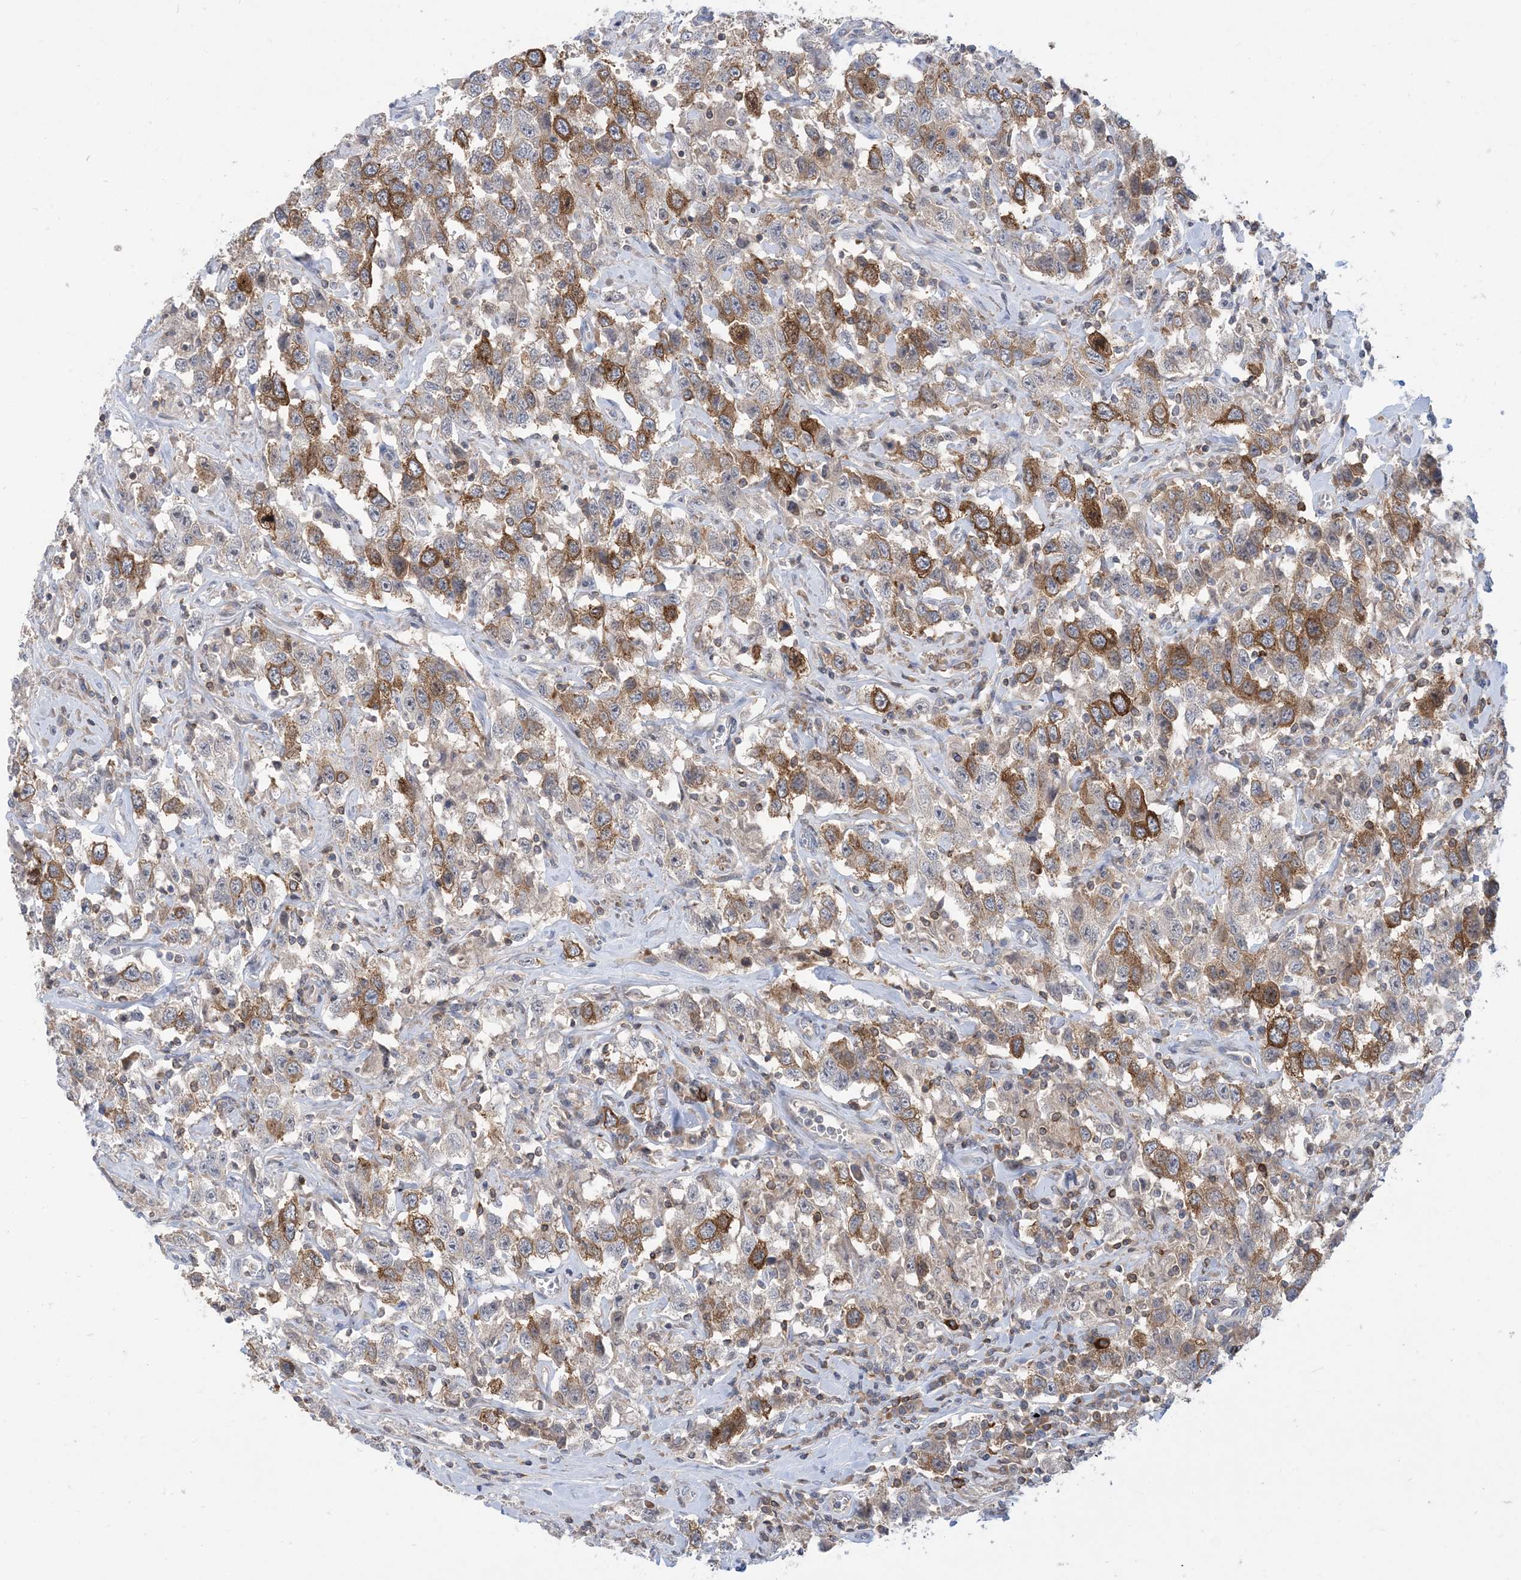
{"staining": {"intensity": "moderate", "quantity": ">75%", "location": "cytoplasmic/membranous"}, "tissue": "testis cancer", "cell_type": "Tumor cells", "image_type": "cancer", "snomed": [{"axis": "morphology", "description": "Seminoma, NOS"}, {"axis": "topography", "description": "Testis"}], "caption": "Immunohistochemistry of human testis cancer (seminoma) exhibits medium levels of moderate cytoplasmic/membranous staining in approximately >75% of tumor cells.", "gene": "AOC1", "patient": {"sex": "male", "age": 41}}